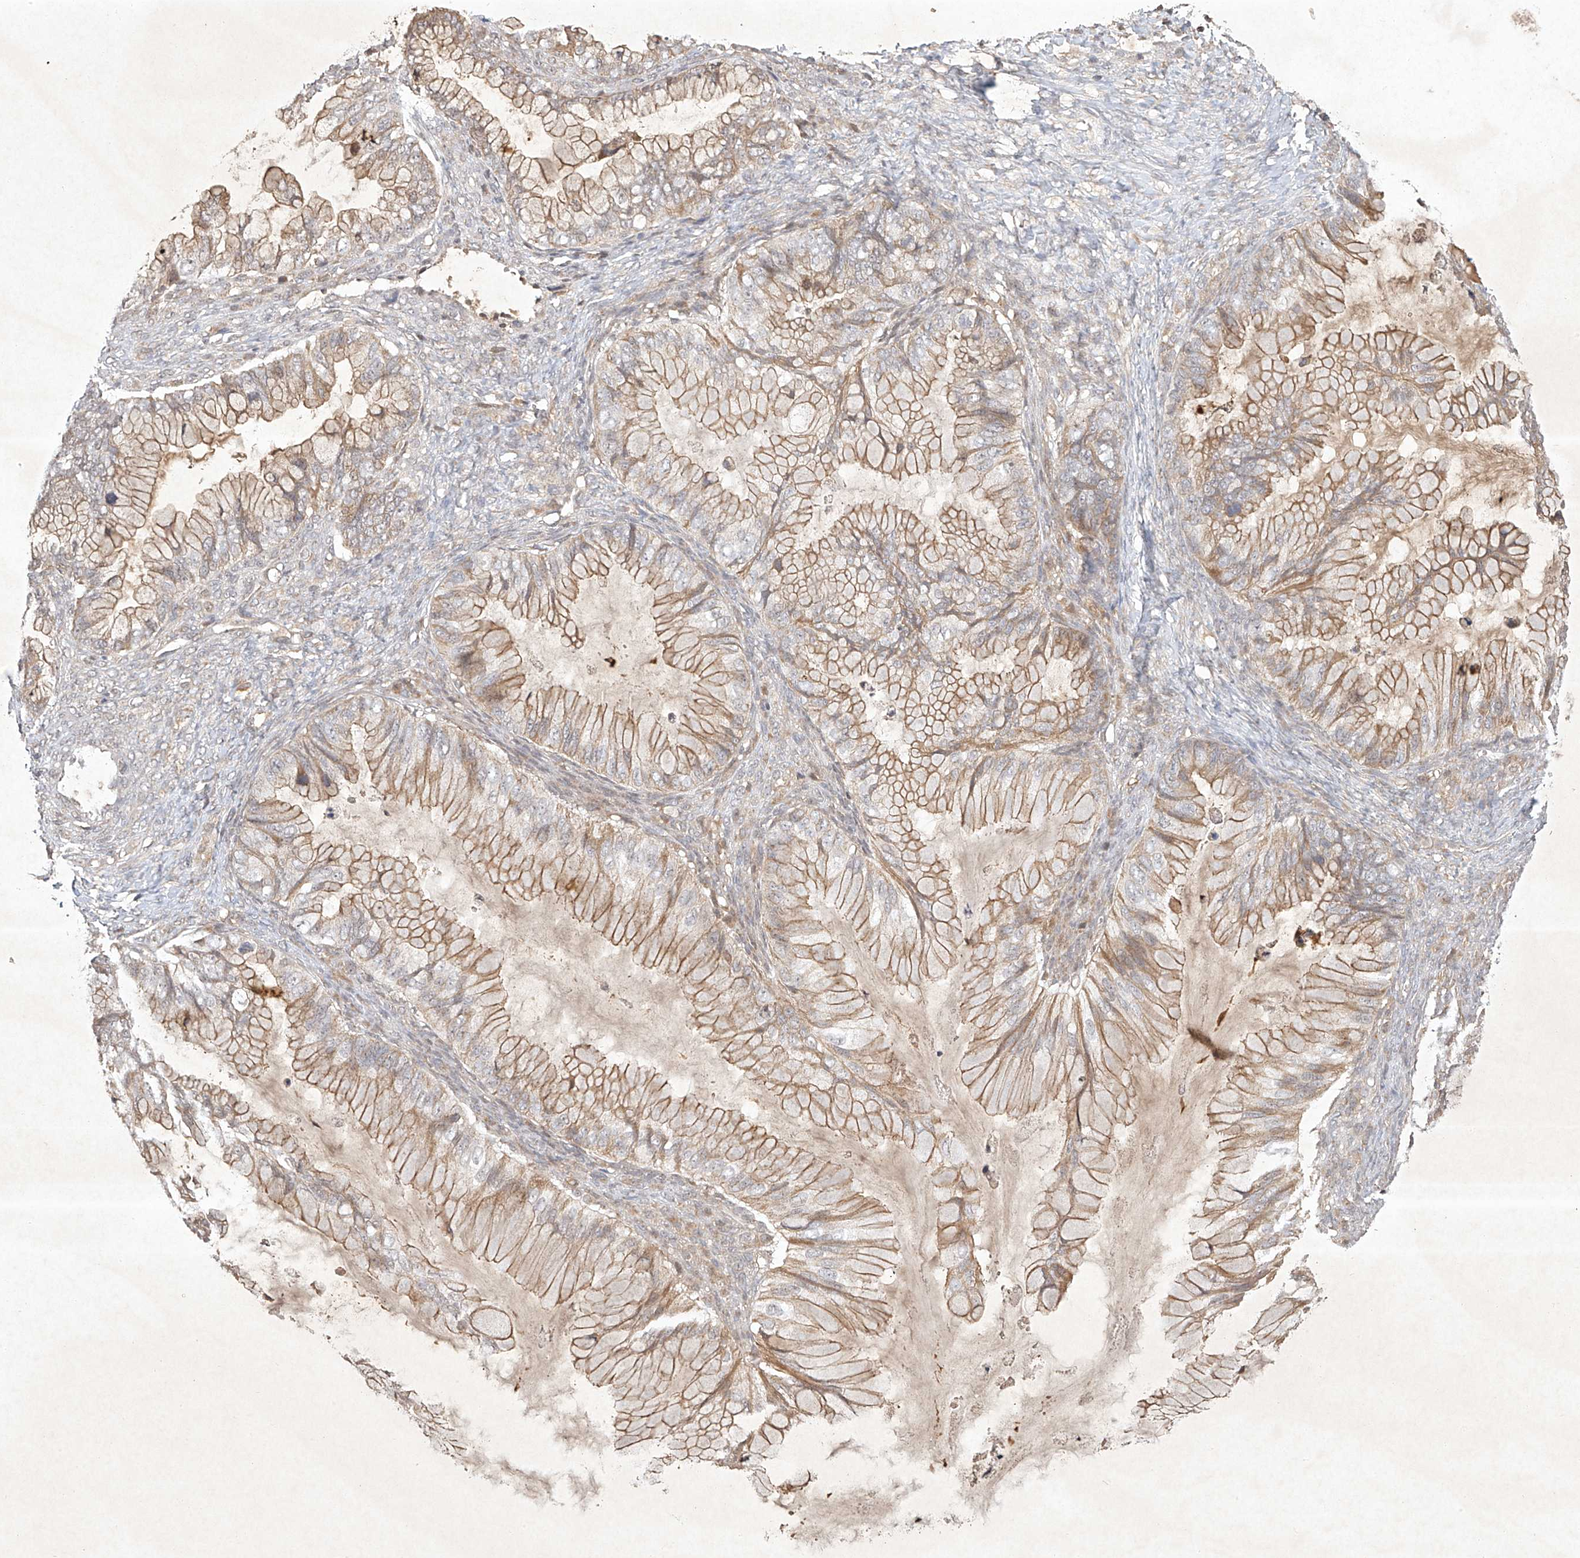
{"staining": {"intensity": "moderate", "quantity": ">75%", "location": "cytoplasmic/membranous"}, "tissue": "ovarian cancer", "cell_type": "Tumor cells", "image_type": "cancer", "snomed": [{"axis": "morphology", "description": "Cystadenocarcinoma, mucinous, NOS"}, {"axis": "topography", "description": "Ovary"}], "caption": "Immunohistochemistry (IHC) image of human mucinous cystadenocarcinoma (ovarian) stained for a protein (brown), which shows medium levels of moderate cytoplasmic/membranous staining in about >75% of tumor cells.", "gene": "BTRC", "patient": {"sex": "female", "age": 36}}